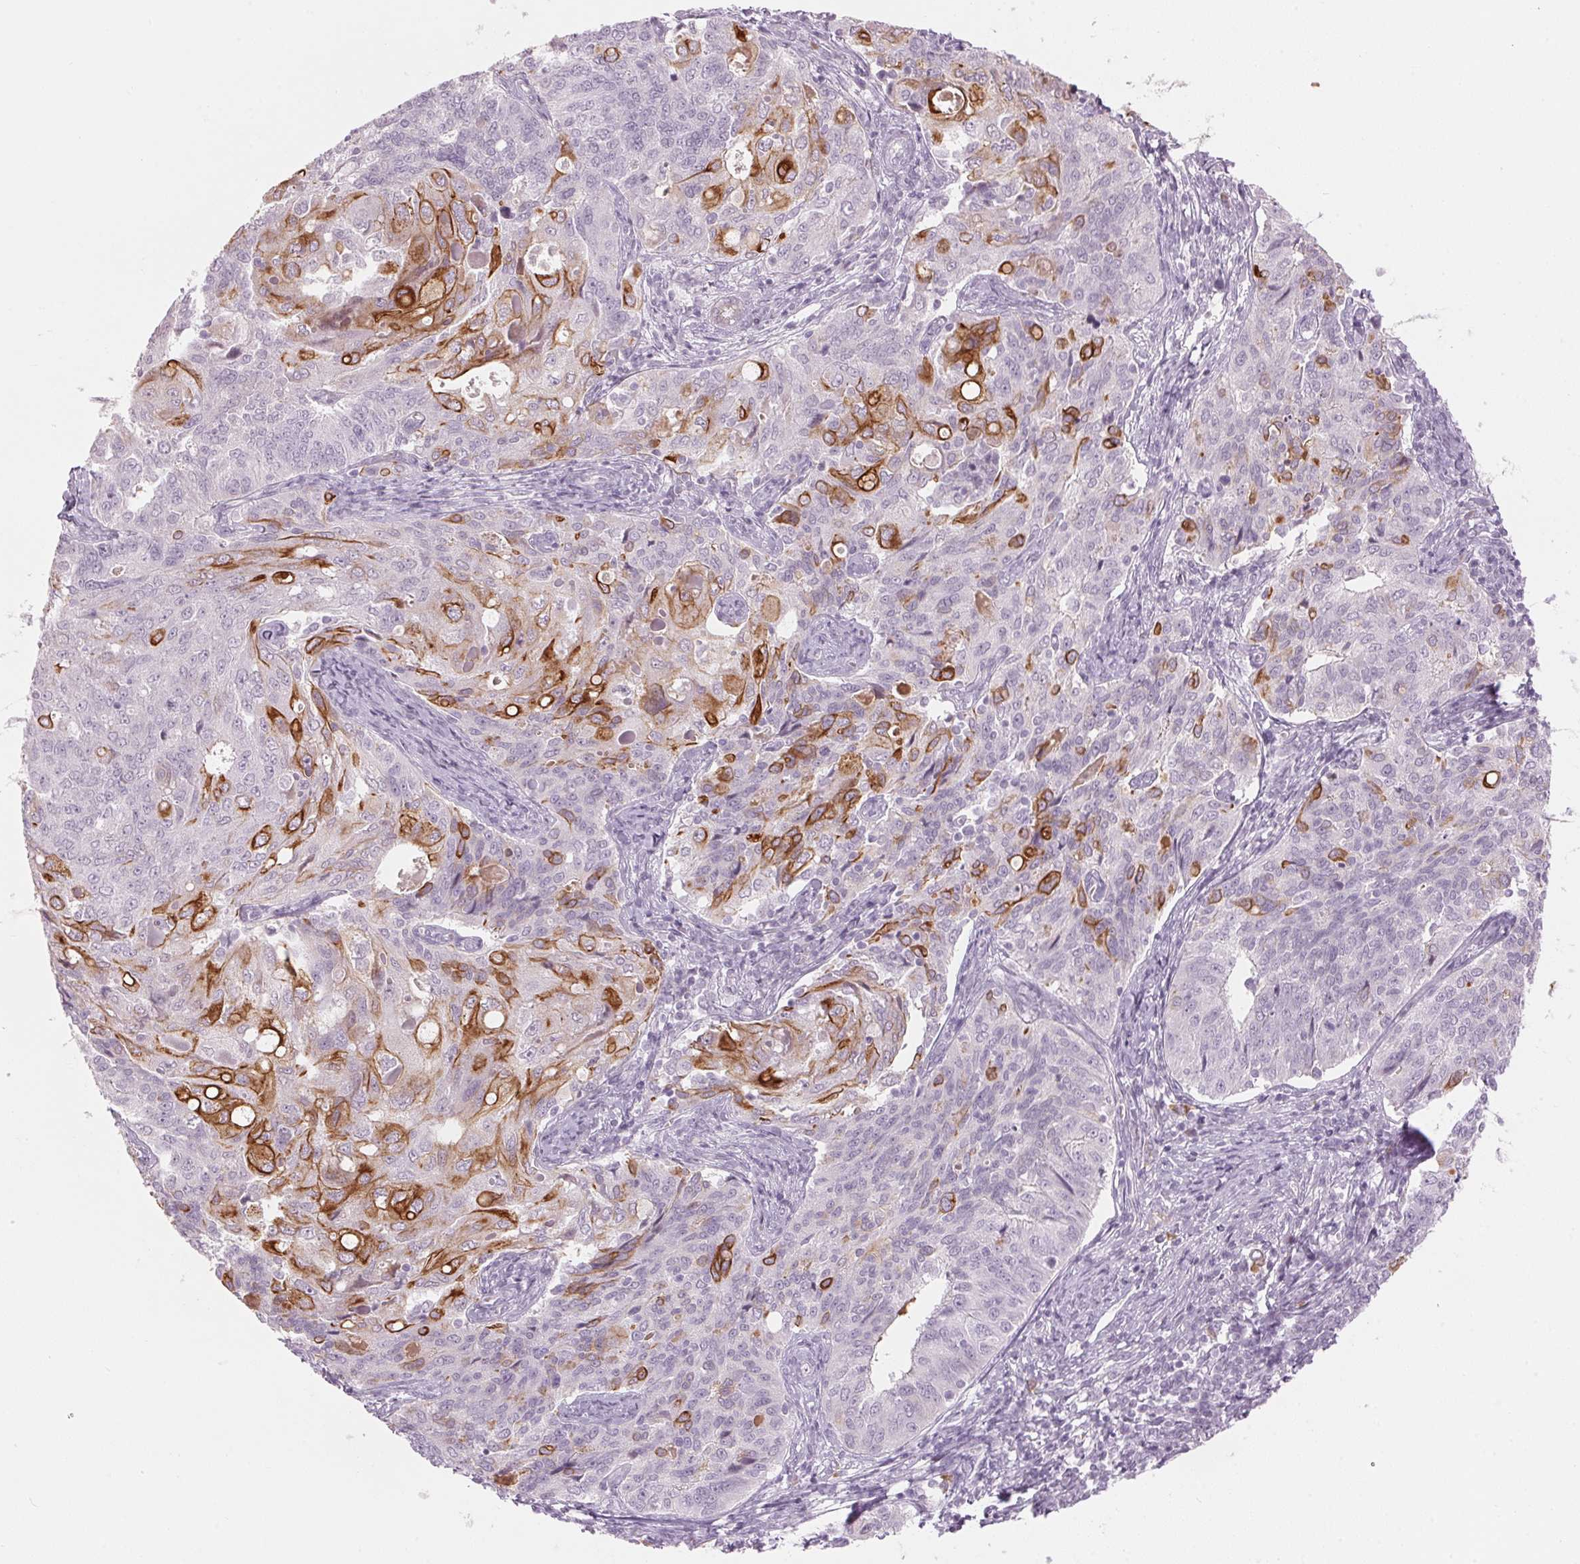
{"staining": {"intensity": "moderate", "quantity": "<25%", "location": "cytoplasmic/membranous"}, "tissue": "endometrial cancer", "cell_type": "Tumor cells", "image_type": "cancer", "snomed": [{"axis": "morphology", "description": "Adenocarcinoma, NOS"}, {"axis": "topography", "description": "Endometrium"}], "caption": "A histopathology image showing moderate cytoplasmic/membranous positivity in approximately <25% of tumor cells in adenocarcinoma (endometrial), as visualized by brown immunohistochemical staining.", "gene": "SCTR", "patient": {"sex": "female", "age": 43}}